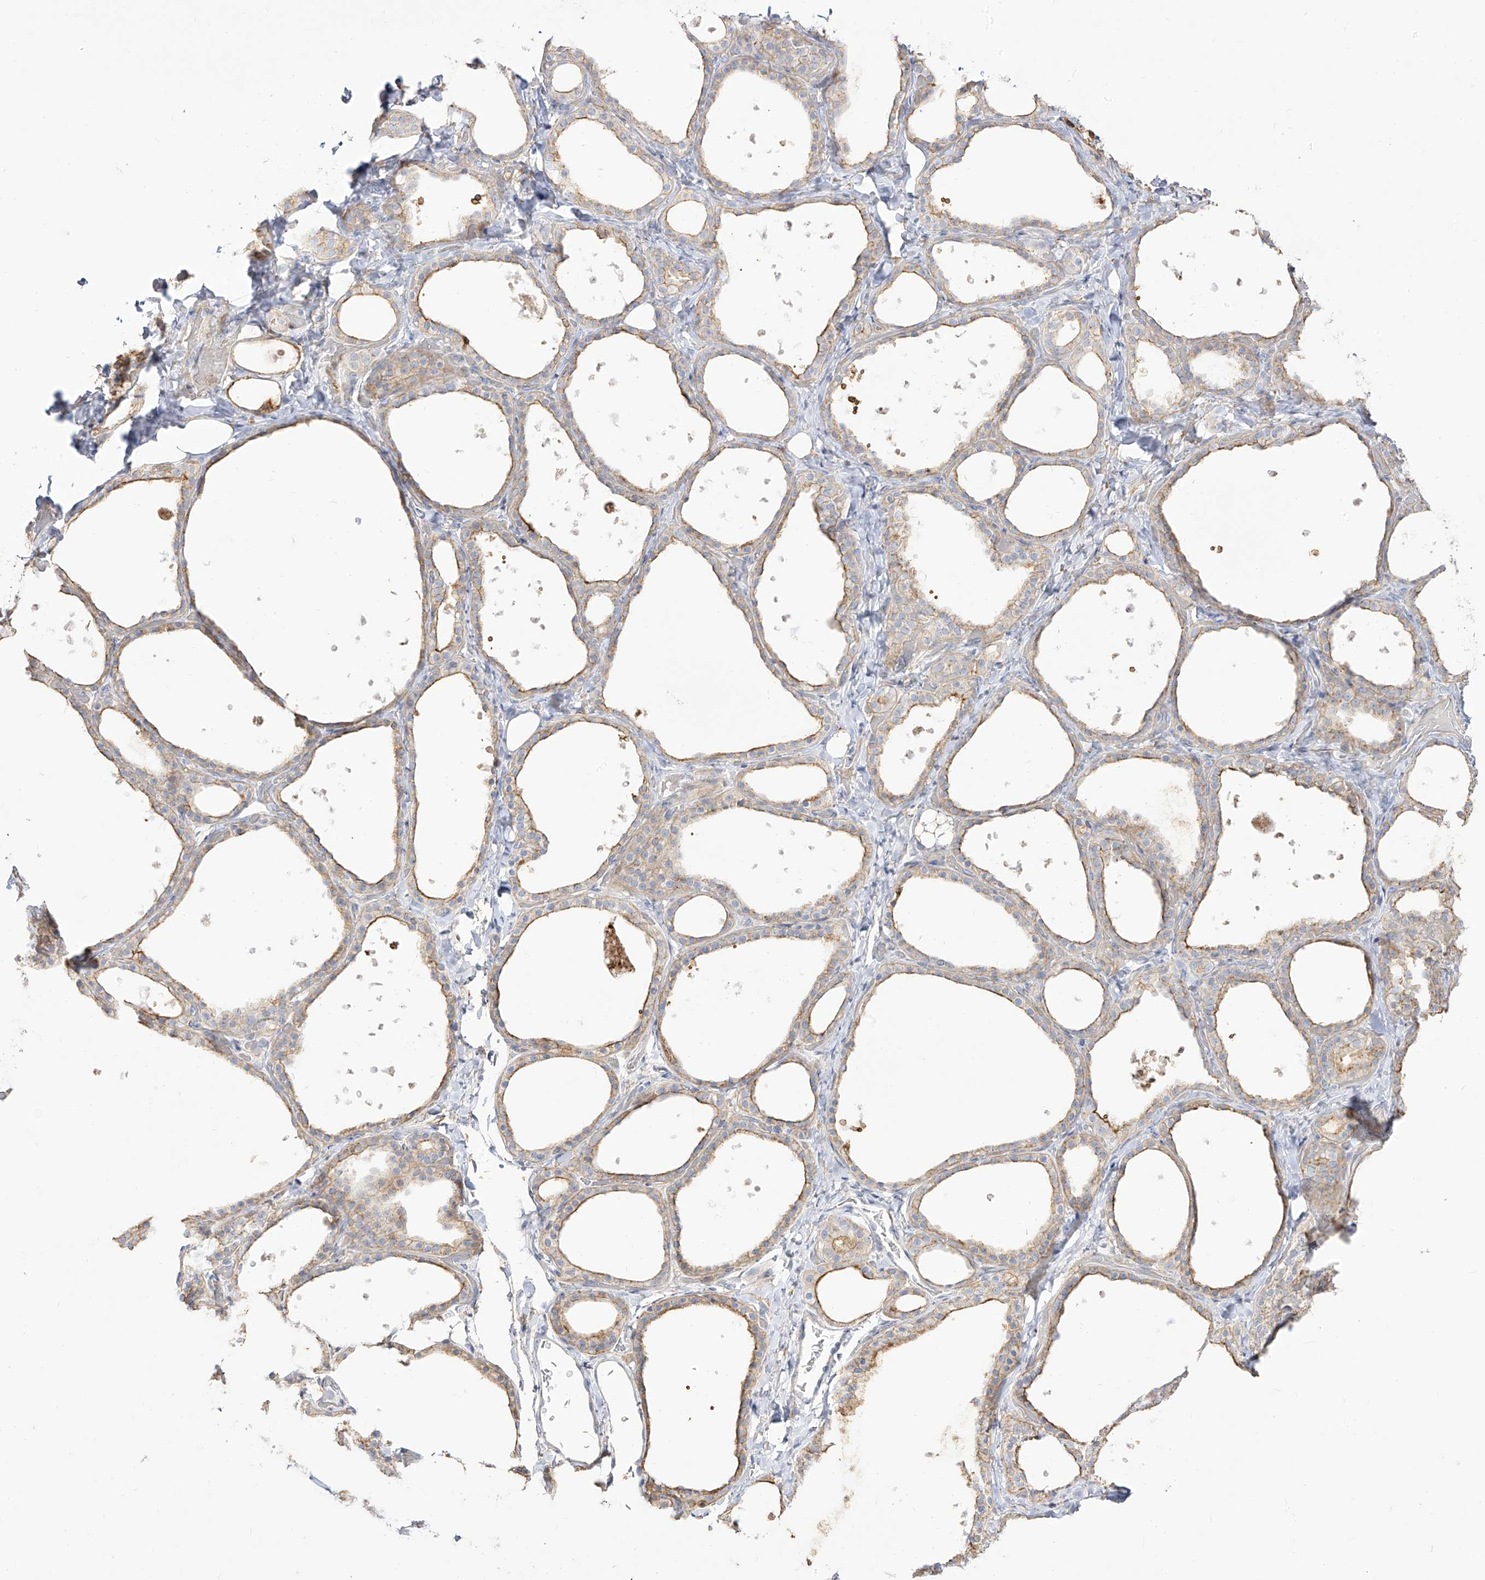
{"staining": {"intensity": "weak", "quantity": "25%-75%", "location": "cytoplasmic/membranous"}, "tissue": "thyroid gland", "cell_type": "Glandular cells", "image_type": "normal", "snomed": [{"axis": "morphology", "description": "Normal tissue, NOS"}, {"axis": "topography", "description": "Thyroid gland"}], "caption": "Immunohistochemistry (IHC) micrograph of normal human thyroid gland stained for a protein (brown), which reveals low levels of weak cytoplasmic/membranous positivity in about 25%-75% of glandular cells.", "gene": "ZGRF1", "patient": {"sex": "female", "age": 44}}